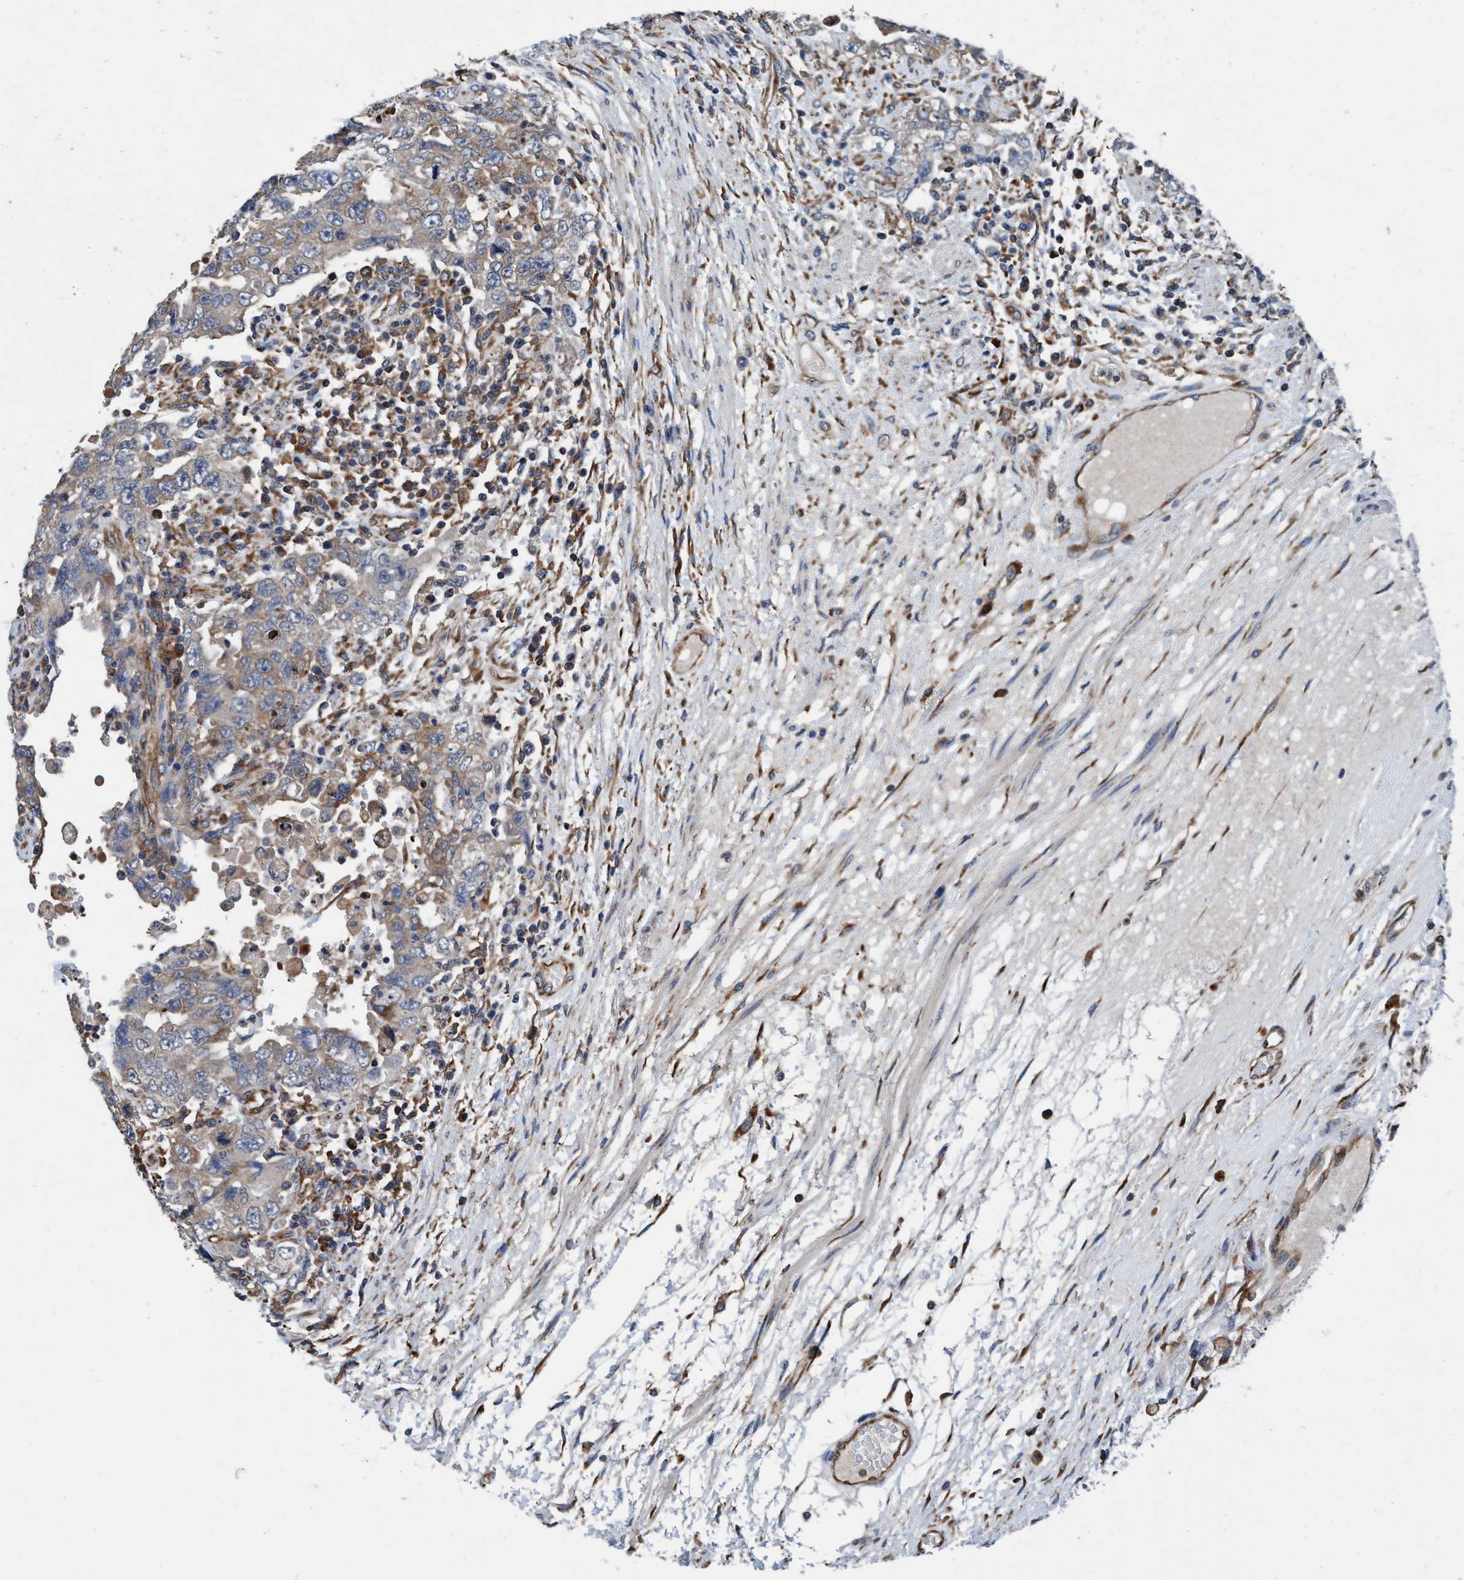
{"staining": {"intensity": "weak", "quantity": "<25%", "location": "cytoplasmic/membranous"}, "tissue": "testis cancer", "cell_type": "Tumor cells", "image_type": "cancer", "snomed": [{"axis": "morphology", "description": "Carcinoma, Embryonal, NOS"}, {"axis": "topography", "description": "Testis"}], "caption": "This is an immunohistochemistry (IHC) image of embryonal carcinoma (testis). There is no staining in tumor cells.", "gene": "ENDOG", "patient": {"sex": "male", "age": 26}}